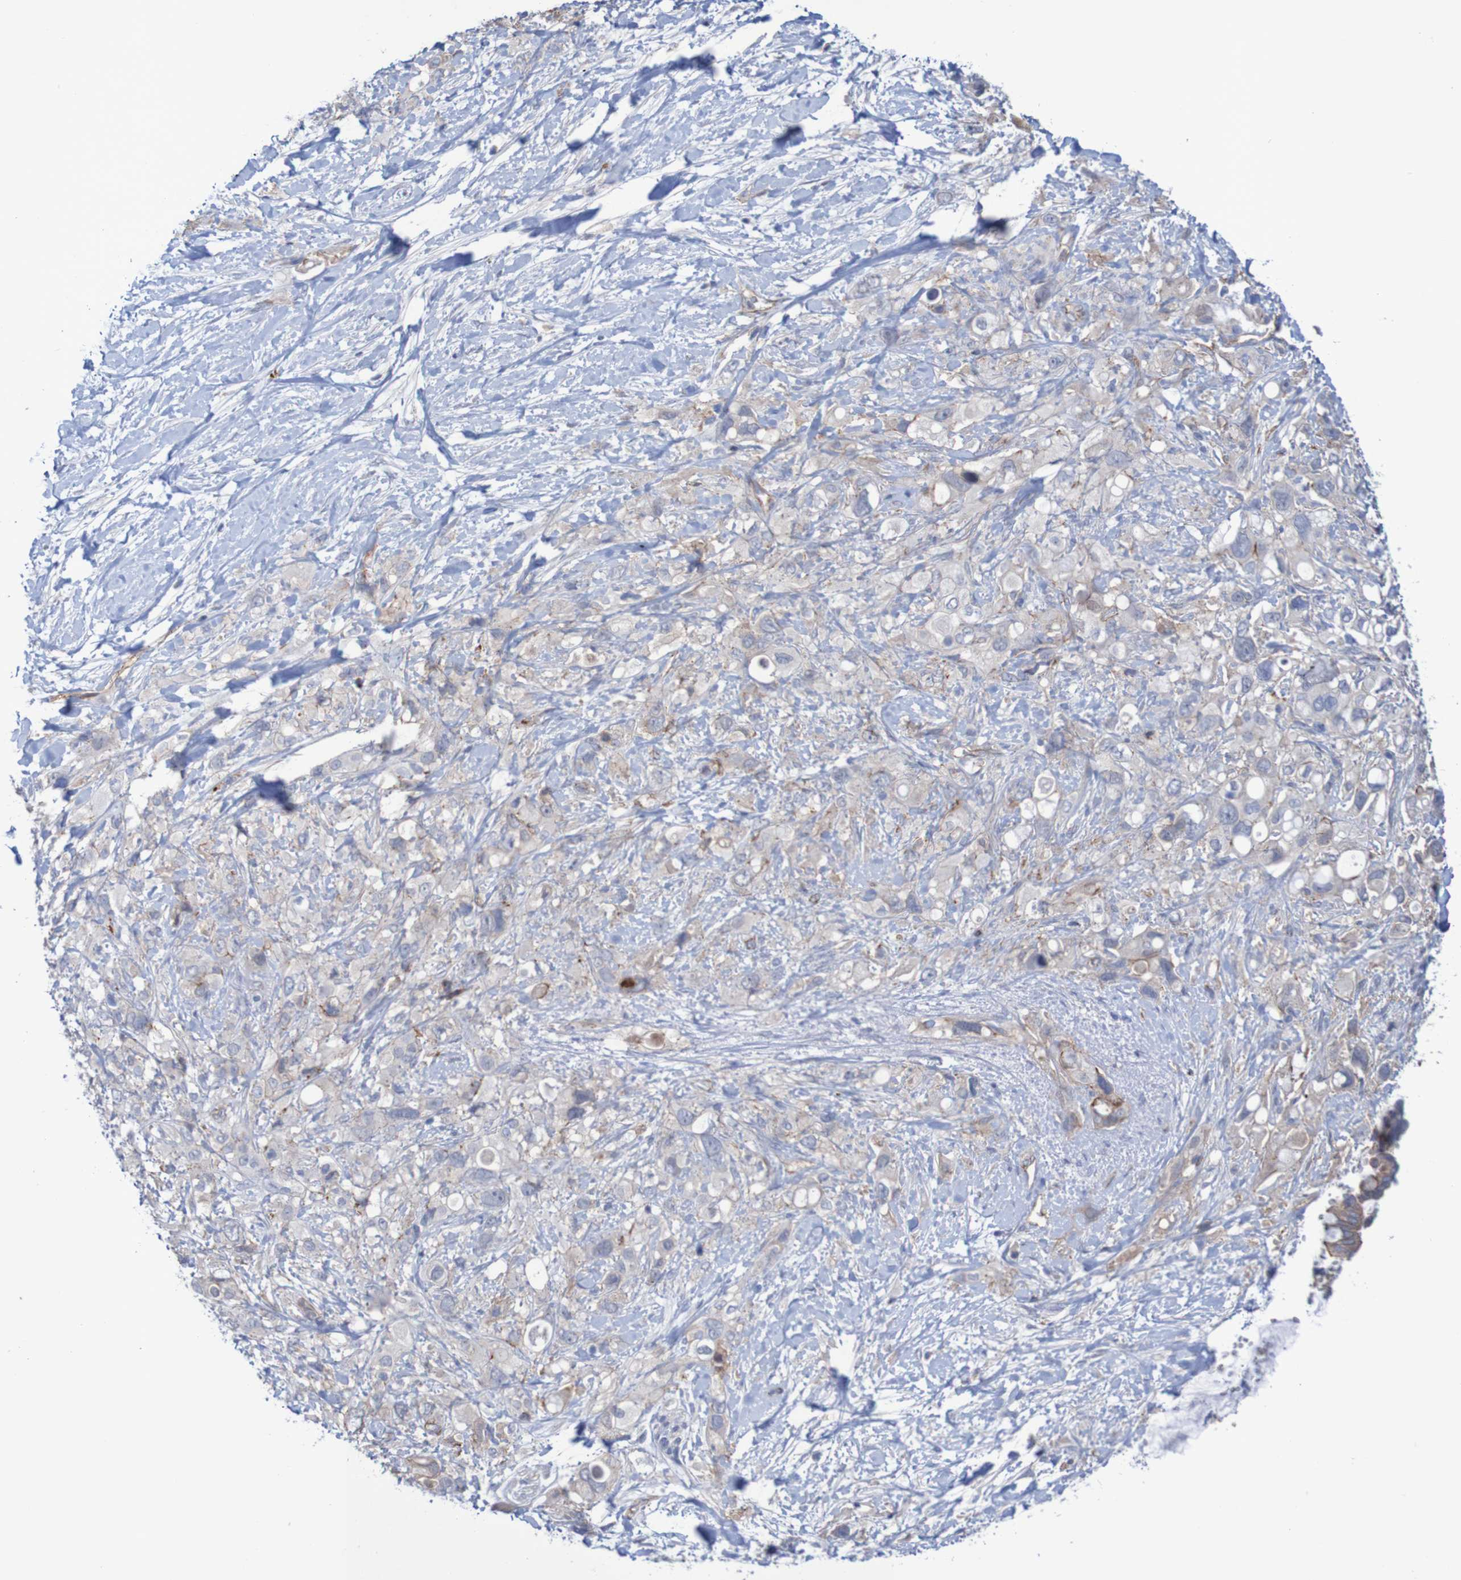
{"staining": {"intensity": "negative", "quantity": "none", "location": "none"}, "tissue": "pancreatic cancer", "cell_type": "Tumor cells", "image_type": "cancer", "snomed": [{"axis": "morphology", "description": "Adenocarcinoma, NOS"}, {"axis": "topography", "description": "Pancreas"}], "caption": "Human pancreatic cancer (adenocarcinoma) stained for a protein using immunohistochemistry shows no staining in tumor cells.", "gene": "NECTIN2", "patient": {"sex": "female", "age": 56}}